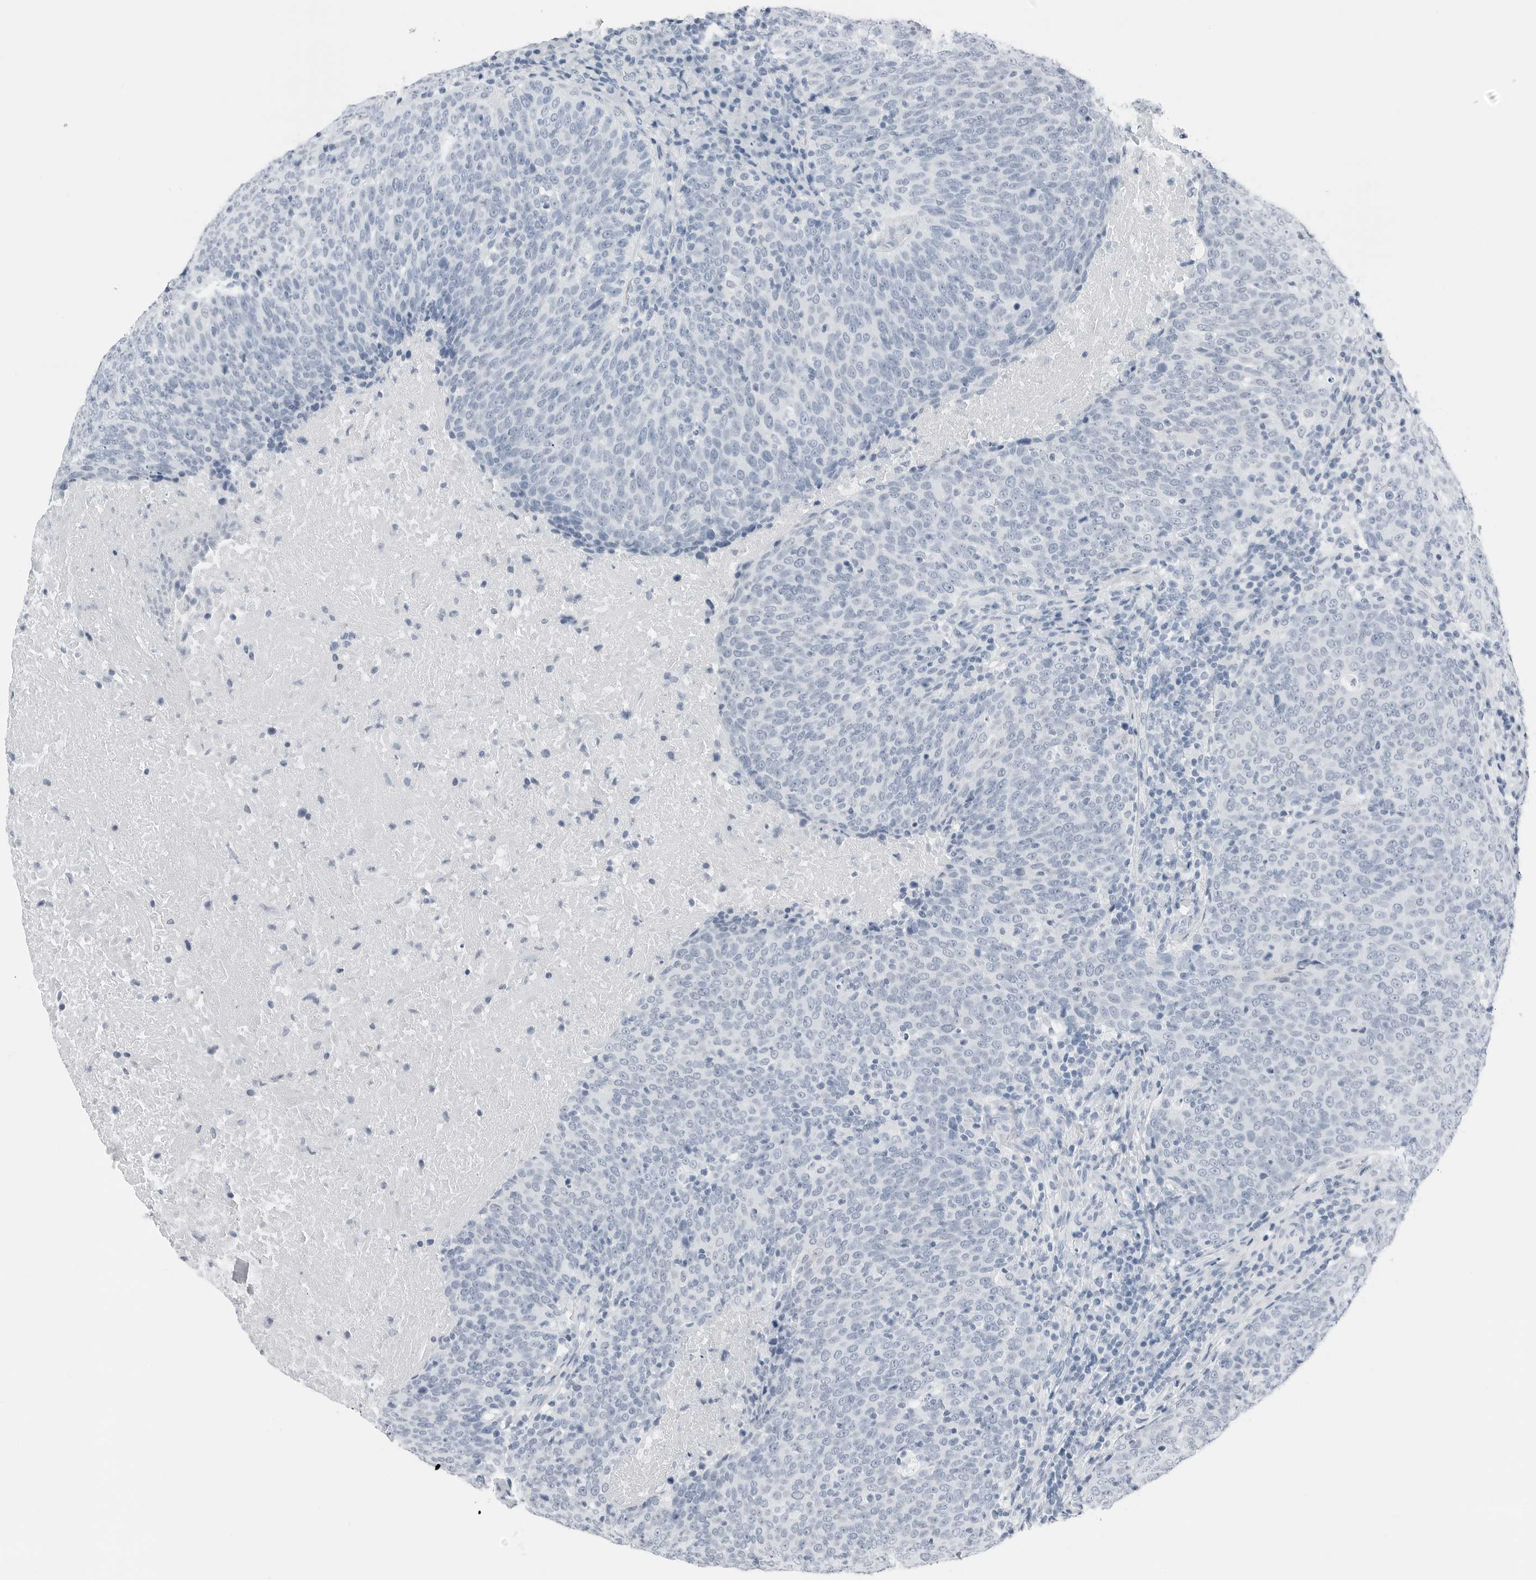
{"staining": {"intensity": "negative", "quantity": "none", "location": "none"}, "tissue": "head and neck cancer", "cell_type": "Tumor cells", "image_type": "cancer", "snomed": [{"axis": "morphology", "description": "Squamous cell carcinoma, NOS"}, {"axis": "morphology", "description": "Squamous cell carcinoma, metastatic, NOS"}, {"axis": "topography", "description": "Lymph node"}, {"axis": "topography", "description": "Head-Neck"}], "caption": "High power microscopy micrograph of an IHC image of head and neck metastatic squamous cell carcinoma, revealing no significant staining in tumor cells.", "gene": "SLPI", "patient": {"sex": "male", "age": 62}}